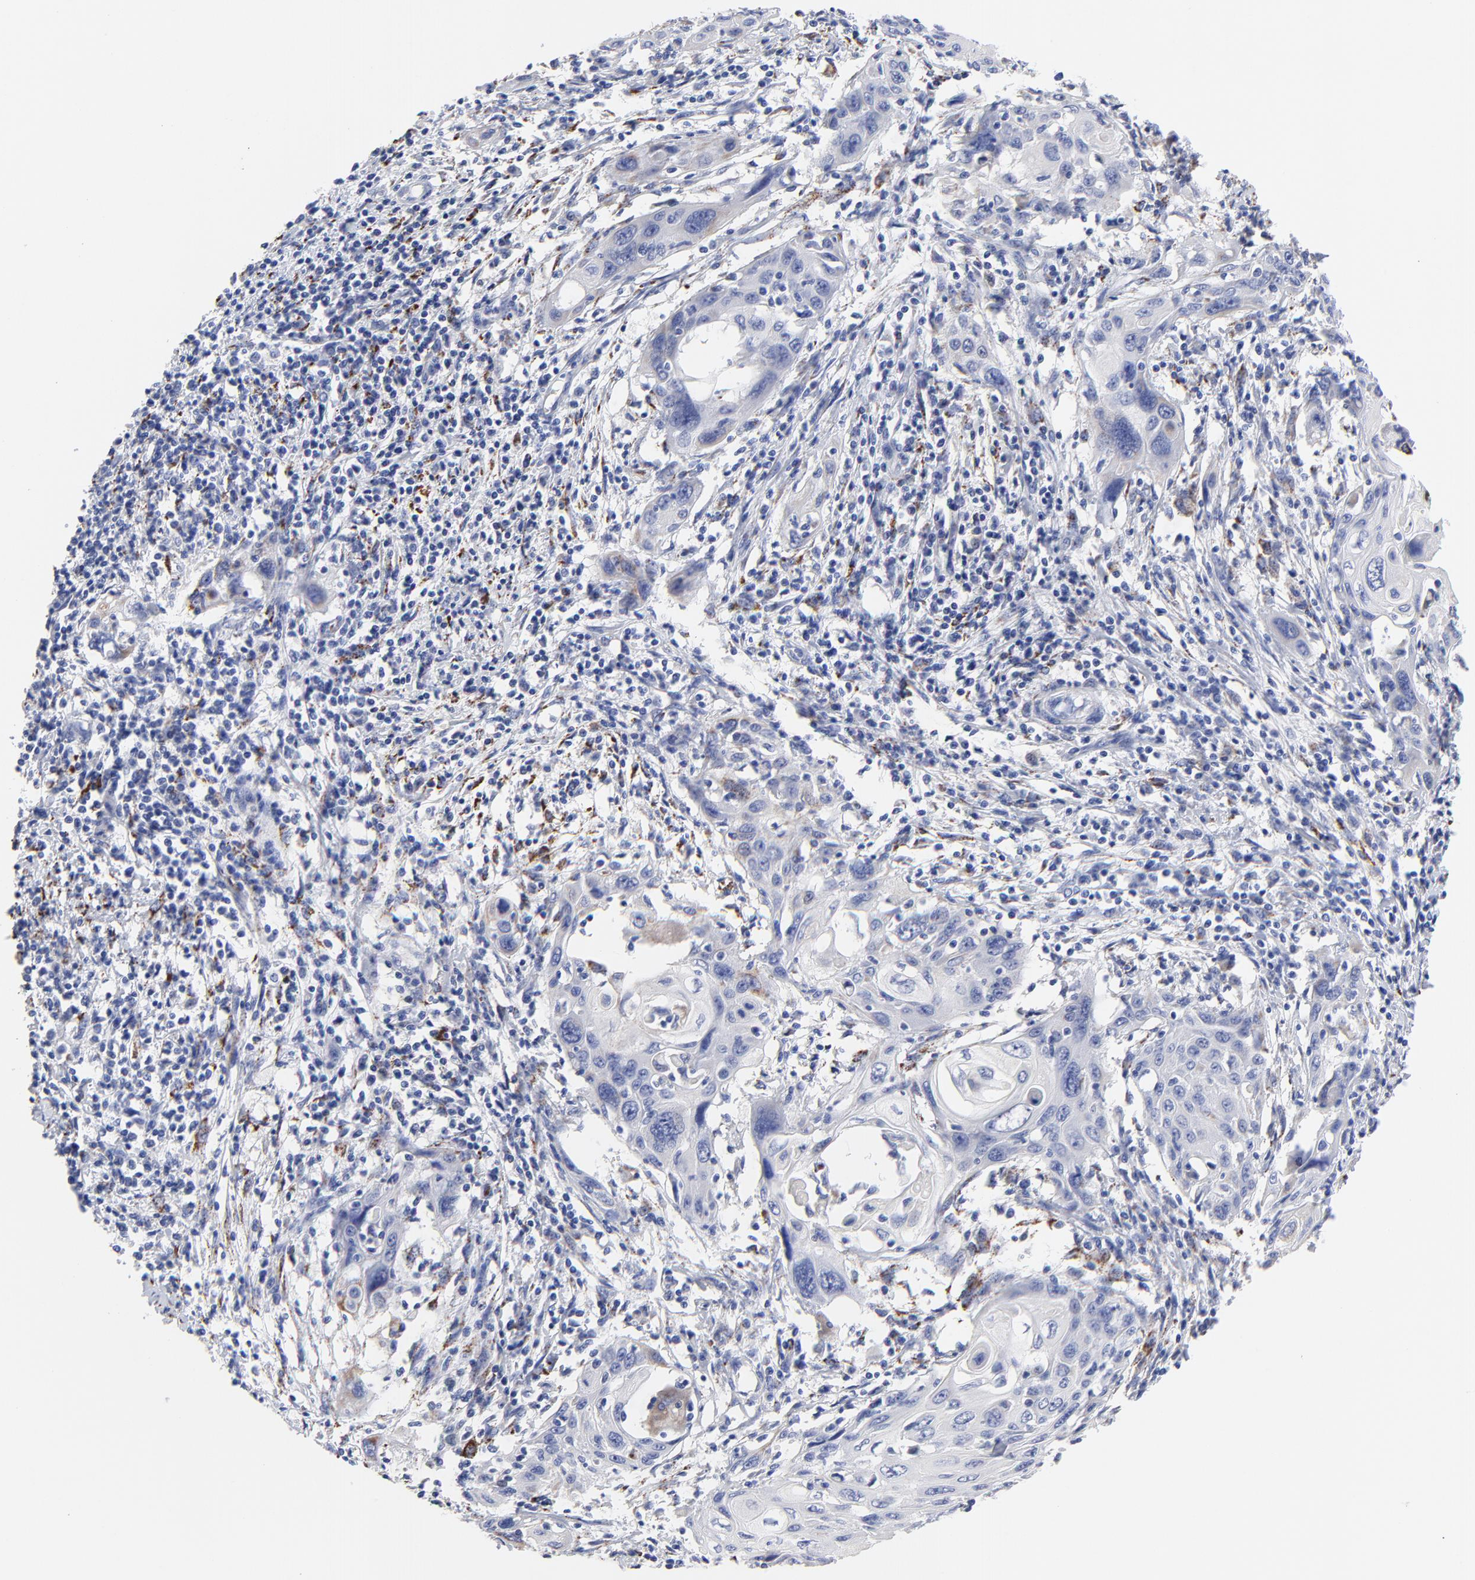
{"staining": {"intensity": "weak", "quantity": "<25%", "location": "cytoplasmic/membranous"}, "tissue": "cervical cancer", "cell_type": "Tumor cells", "image_type": "cancer", "snomed": [{"axis": "morphology", "description": "Squamous cell carcinoma, NOS"}, {"axis": "topography", "description": "Cervix"}], "caption": "Image shows no protein positivity in tumor cells of cervical cancer tissue.", "gene": "FBXO10", "patient": {"sex": "female", "age": 54}}